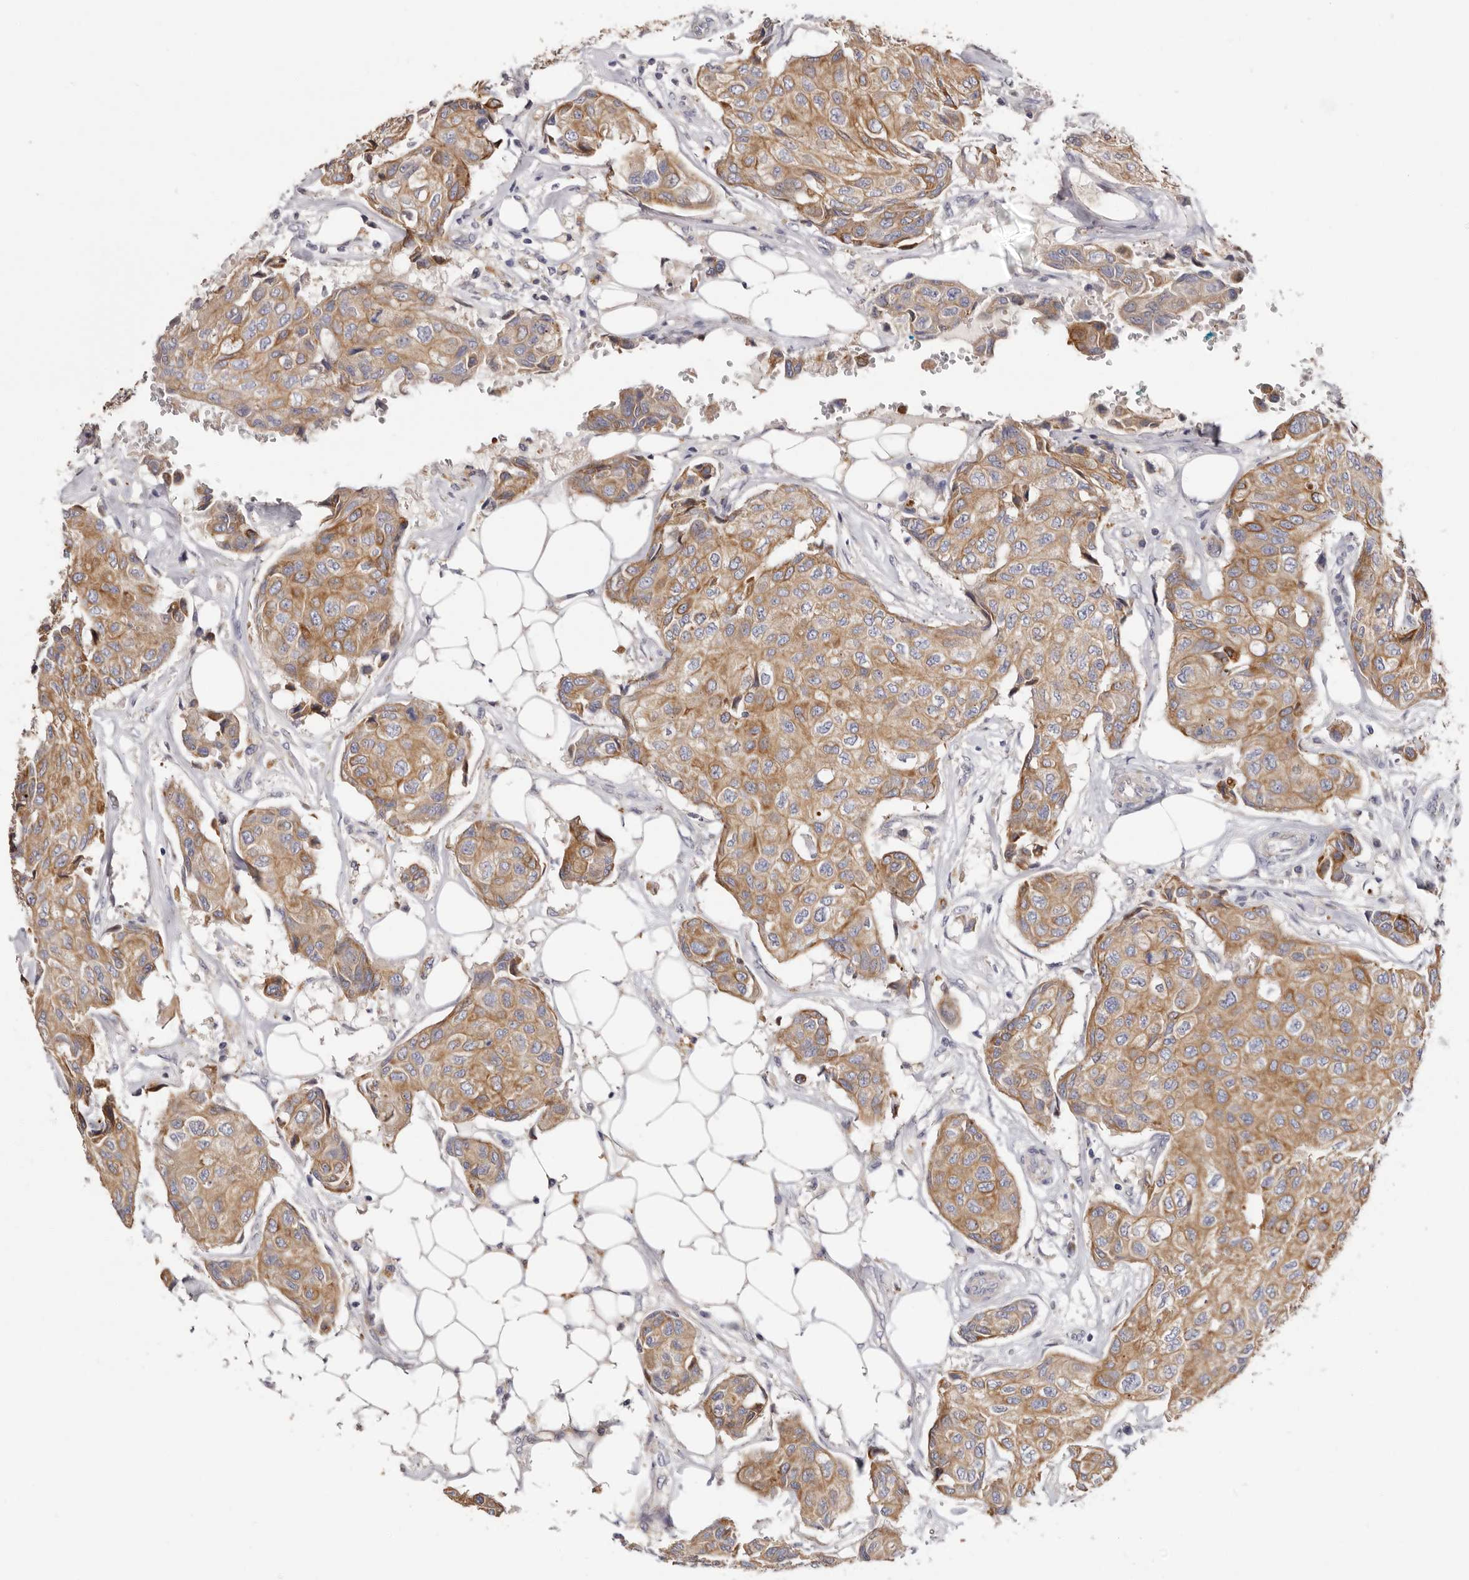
{"staining": {"intensity": "moderate", "quantity": ">75%", "location": "cytoplasmic/membranous"}, "tissue": "breast cancer", "cell_type": "Tumor cells", "image_type": "cancer", "snomed": [{"axis": "morphology", "description": "Duct carcinoma"}, {"axis": "topography", "description": "Breast"}], "caption": "Brown immunohistochemical staining in human breast cancer (infiltrating ductal carcinoma) exhibits moderate cytoplasmic/membranous positivity in approximately >75% of tumor cells. Ihc stains the protein in brown and the nuclei are stained blue.", "gene": "STK16", "patient": {"sex": "female", "age": 80}}